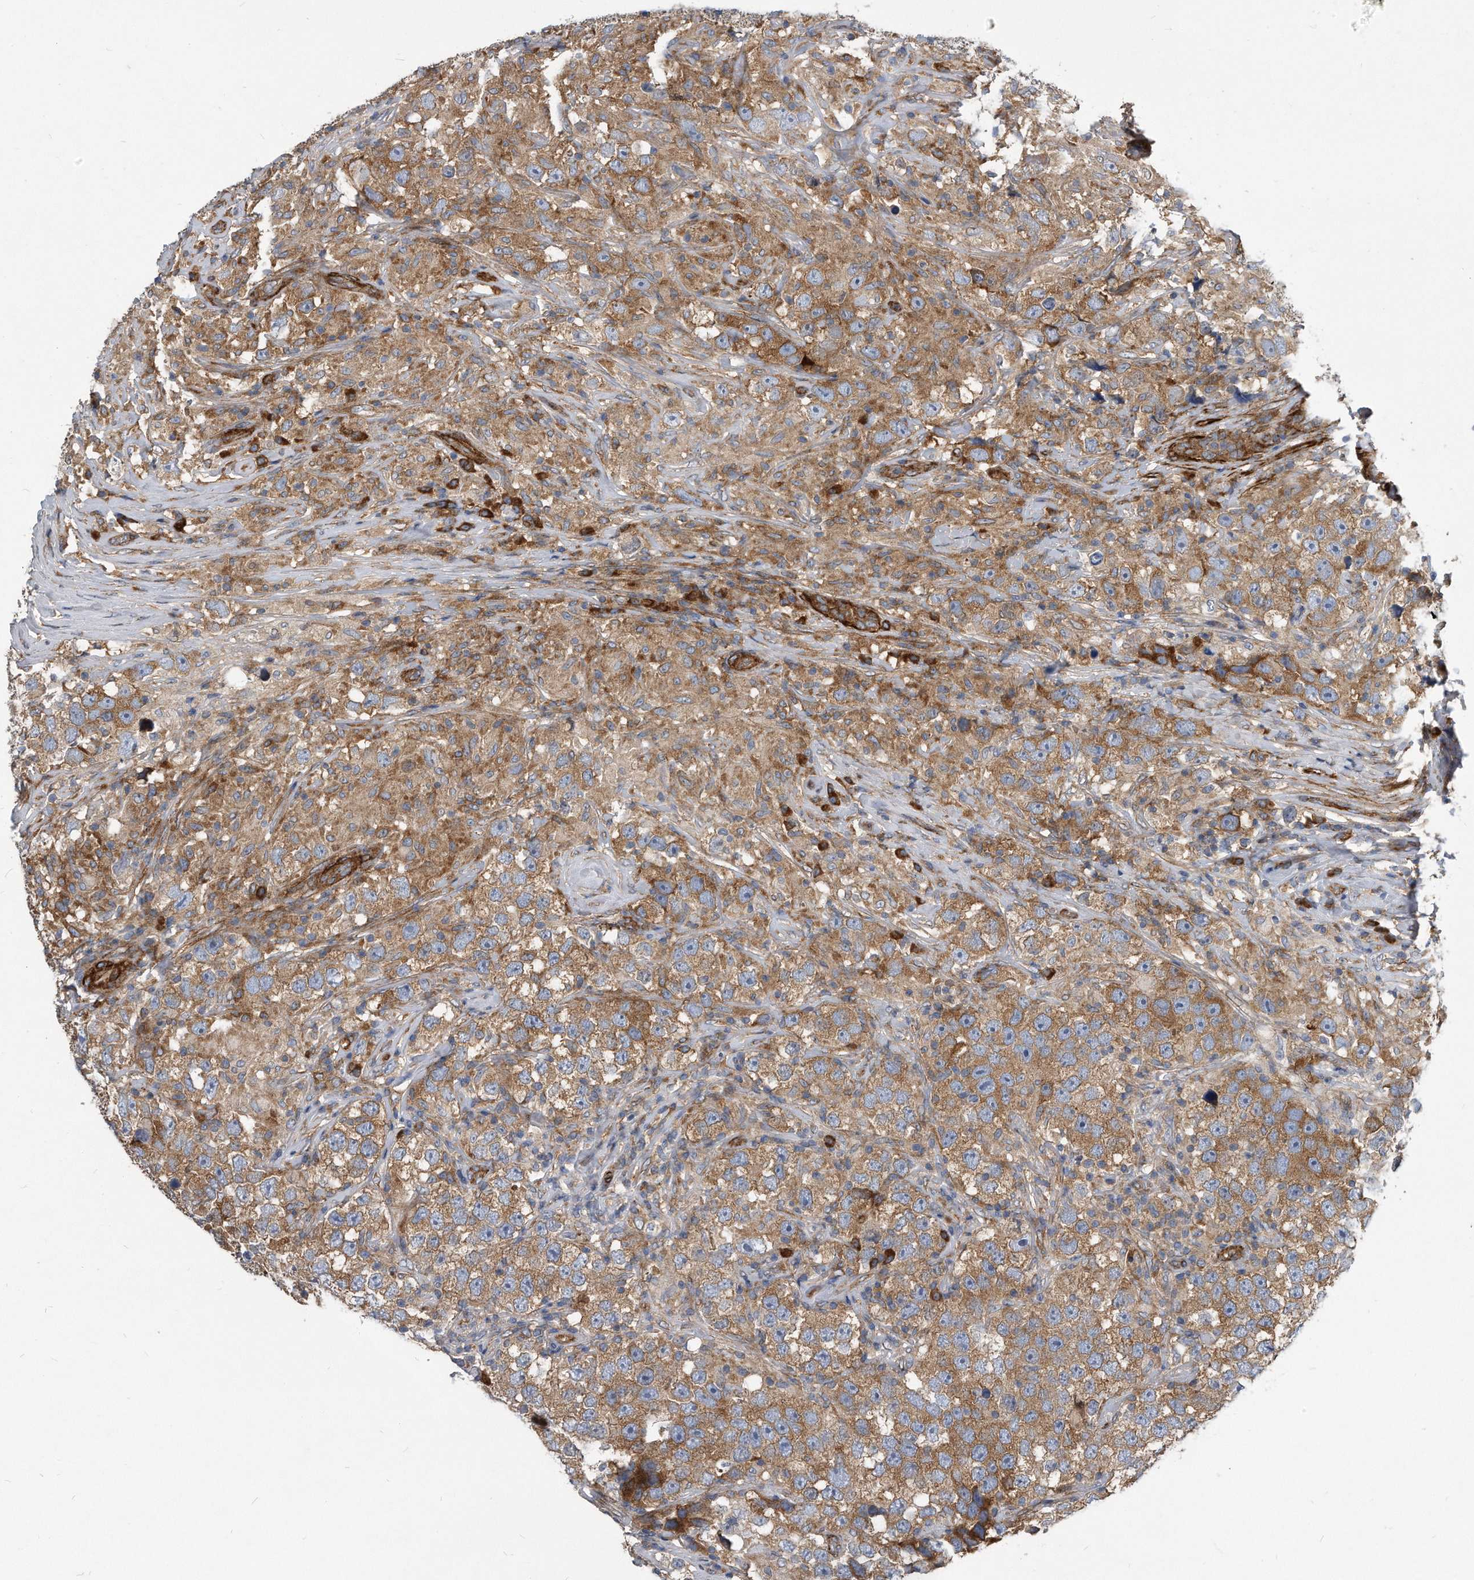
{"staining": {"intensity": "moderate", "quantity": ">75%", "location": "cytoplasmic/membranous"}, "tissue": "testis cancer", "cell_type": "Tumor cells", "image_type": "cancer", "snomed": [{"axis": "morphology", "description": "Seminoma, NOS"}, {"axis": "topography", "description": "Testis"}], "caption": "High-magnification brightfield microscopy of seminoma (testis) stained with DAB (brown) and counterstained with hematoxylin (blue). tumor cells exhibit moderate cytoplasmic/membranous expression is appreciated in approximately>75% of cells.", "gene": "EIF2B4", "patient": {"sex": "male", "age": 49}}